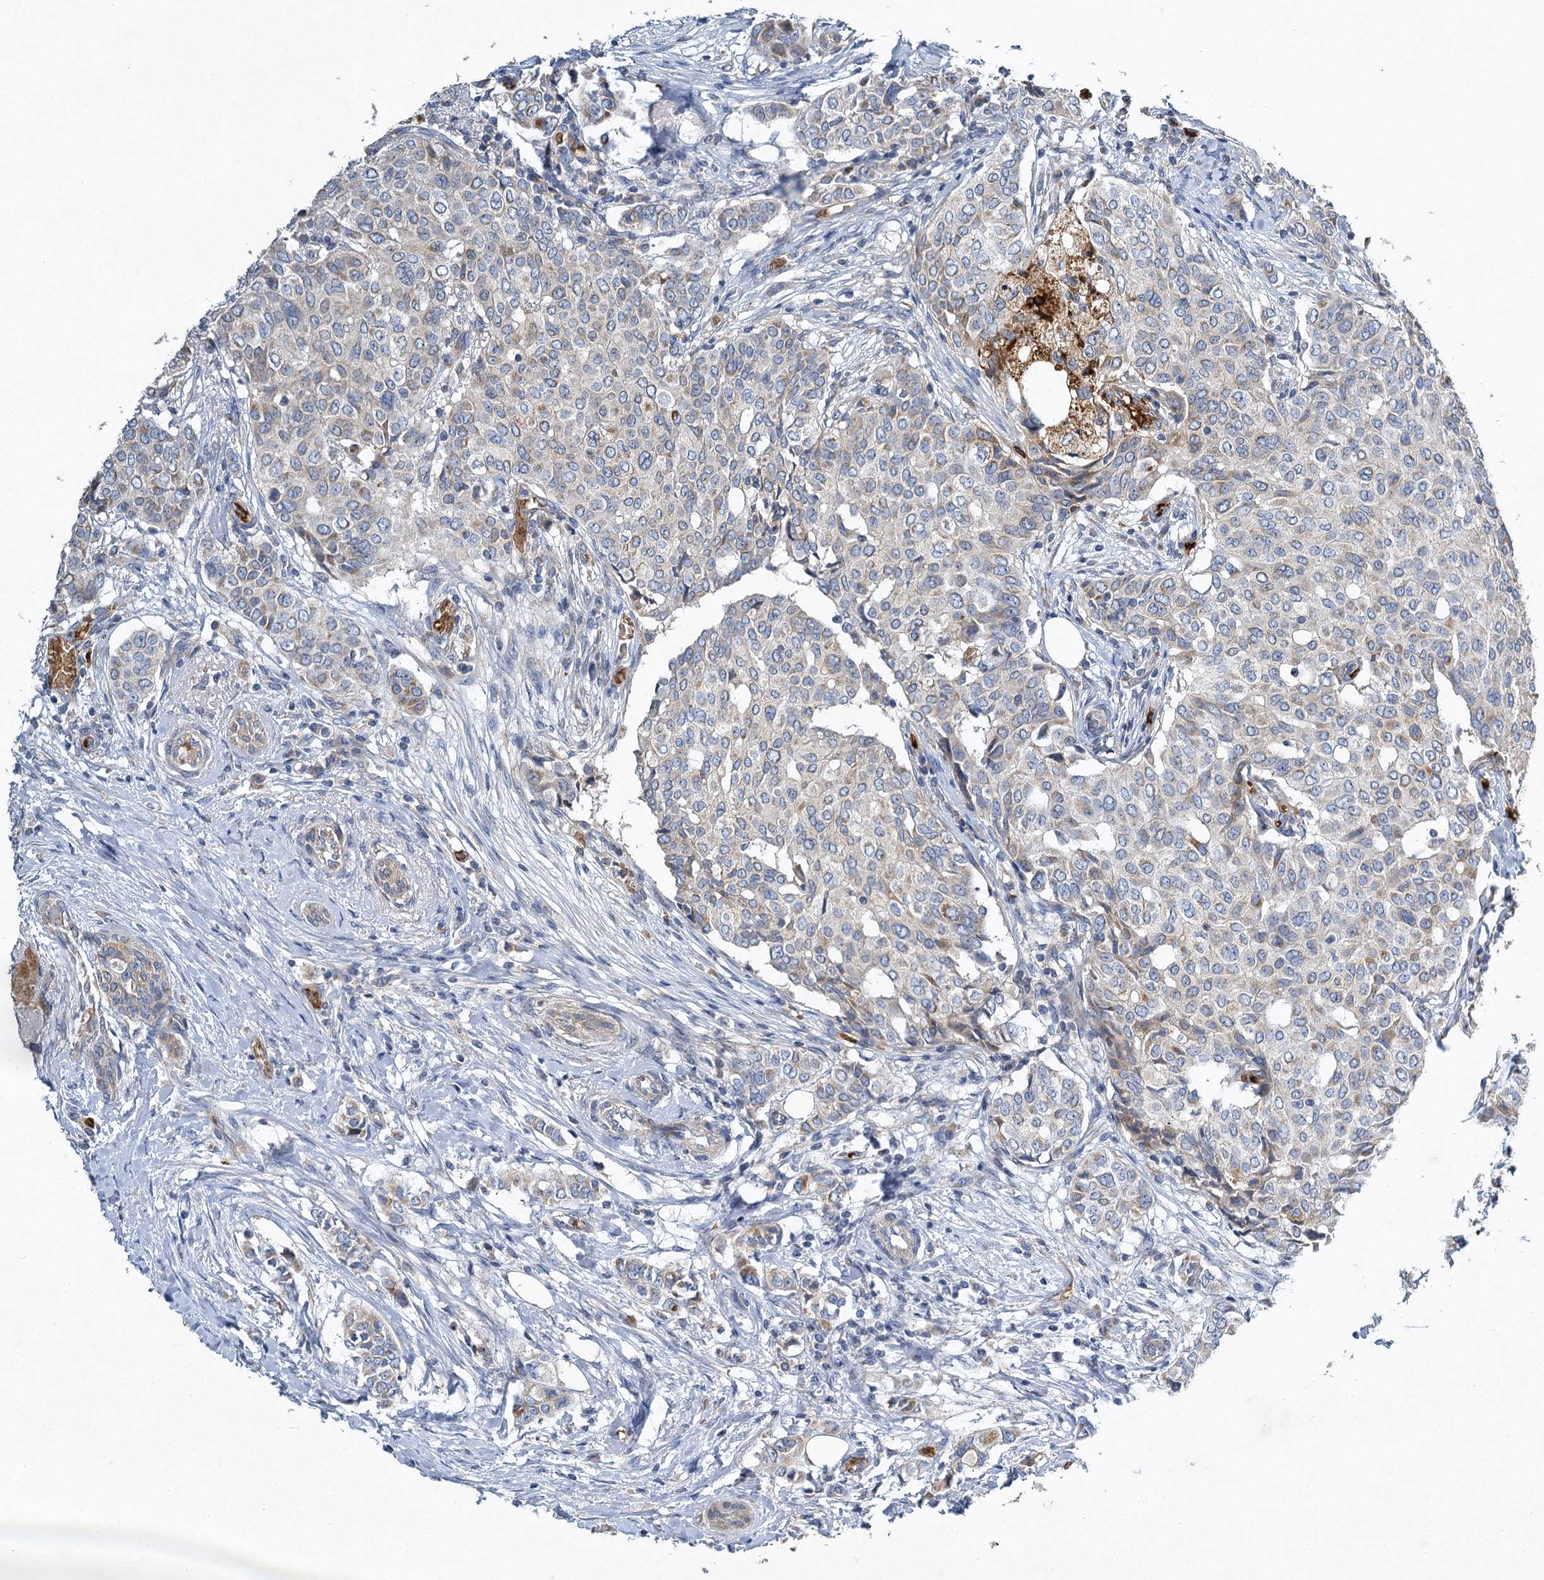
{"staining": {"intensity": "weak", "quantity": "<25%", "location": "cytoplasmic/membranous"}, "tissue": "breast cancer", "cell_type": "Tumor cells", "image_type": "cancer", "snomed": [{"axis": "morphology", "description": "Lobular carcinoma"}, {"axis": "topography", "description": "Breast"}], "caption": "Tumor cells are negative for brown protein staining in breast lobular carcinoma. (IHC, brightfield microscopy, high magnification).", "gene": "BCS1L", "patient": {"sex": "female", "age": 51}}